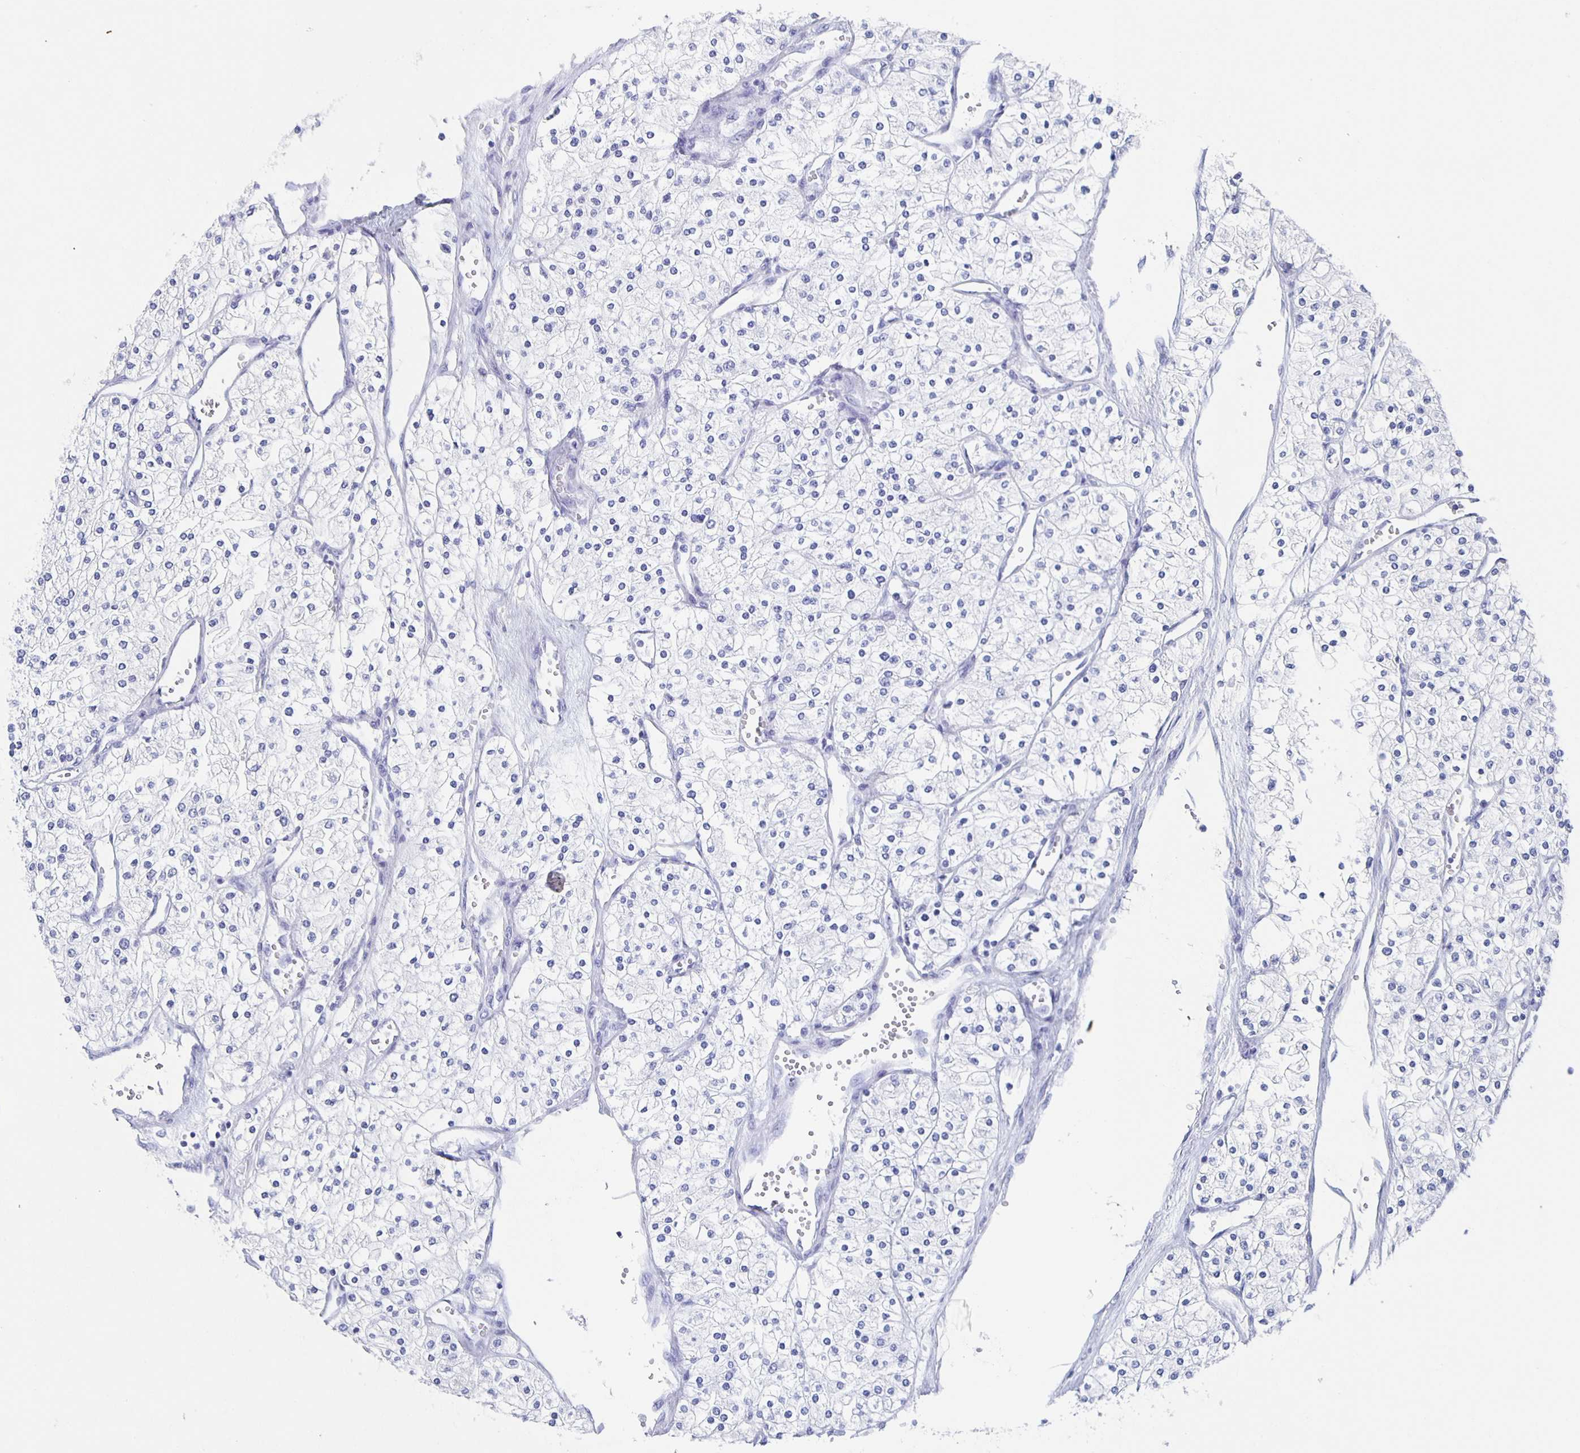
{"staining": {"intensity": "negative", "quantity": "none", "location": "none"}, "tissue": "renal cancer", "cell_type": "Tumor cells", "image_type": "cancer", "snomed": [{"axis": "morphology", "description": "Adenocarcinoma, NOS"}, {"axis": "topography", "description": "Kidney"}], "caption": "High magnification brightfield microscopy of adenocarcinoma (renal) stained with DAB (3,3'-diaminobenzidine) (brown) and counterstained with hematoxylin (blue): tumor cells show no significant staining. Nuclei are stained in blue.", "gene": "SLC34A2", "patient": {"sex": "male", "age": 80}}